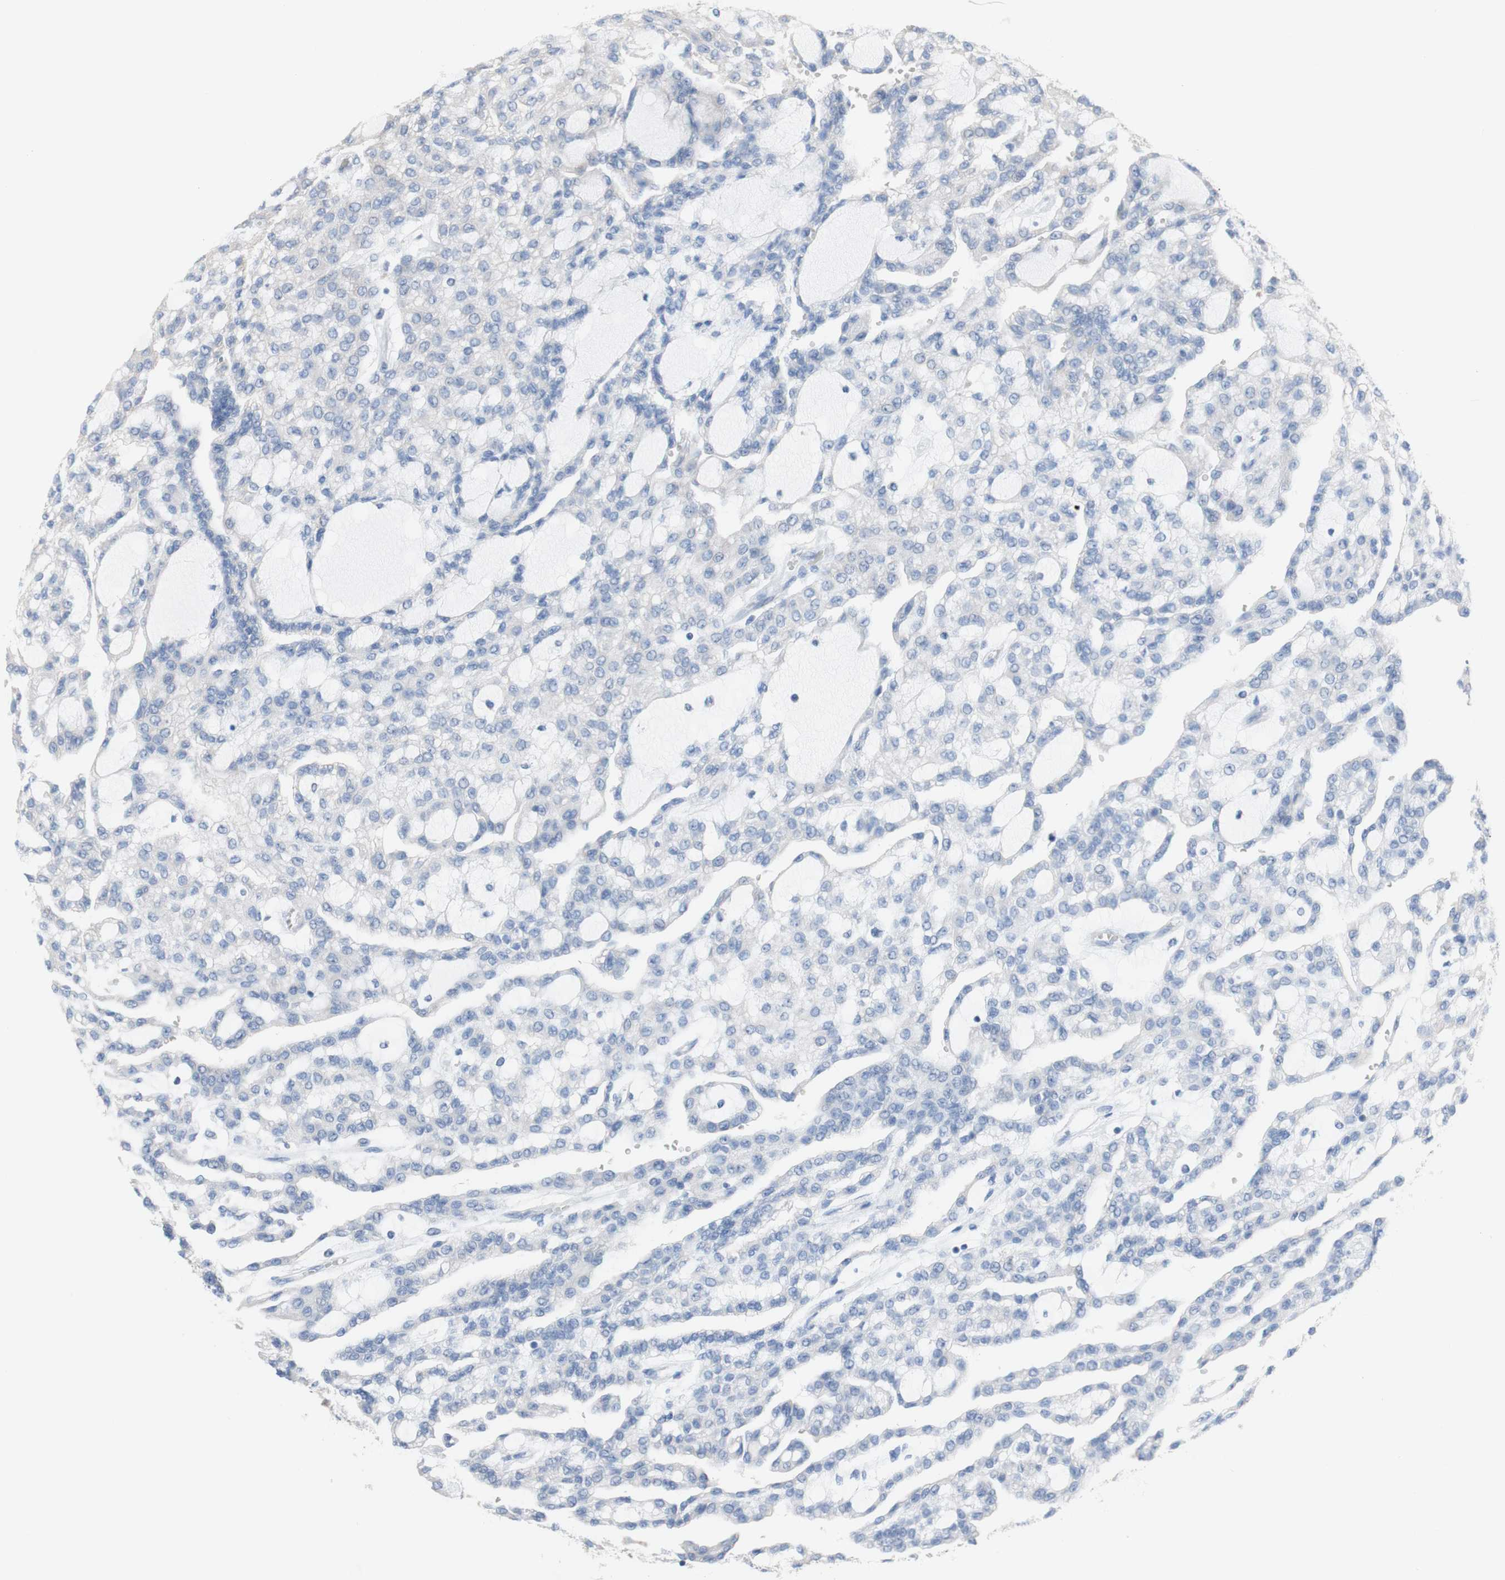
{"staining": {"intensity": "negative", "quantity": "none", "location": "none"}, "tissue": "renal cancer", "cell_type": "Tumor cells", "image_type": "cancer", "snomed": [{"axis": "morphology", "description": "Adenocarcinoma, NOS"}, {"axis": "topography", "description": "Kidney"}], "caption": "High power microscopy histopathology image of an immunohistochemistry (IHC) photomicrograph of renal cancer, revealing no significant positivity in tumor cells. Nuclei are stained in blue.", "gene": "AGPAT5", "patient": {"sex": "male", "age": 63}}